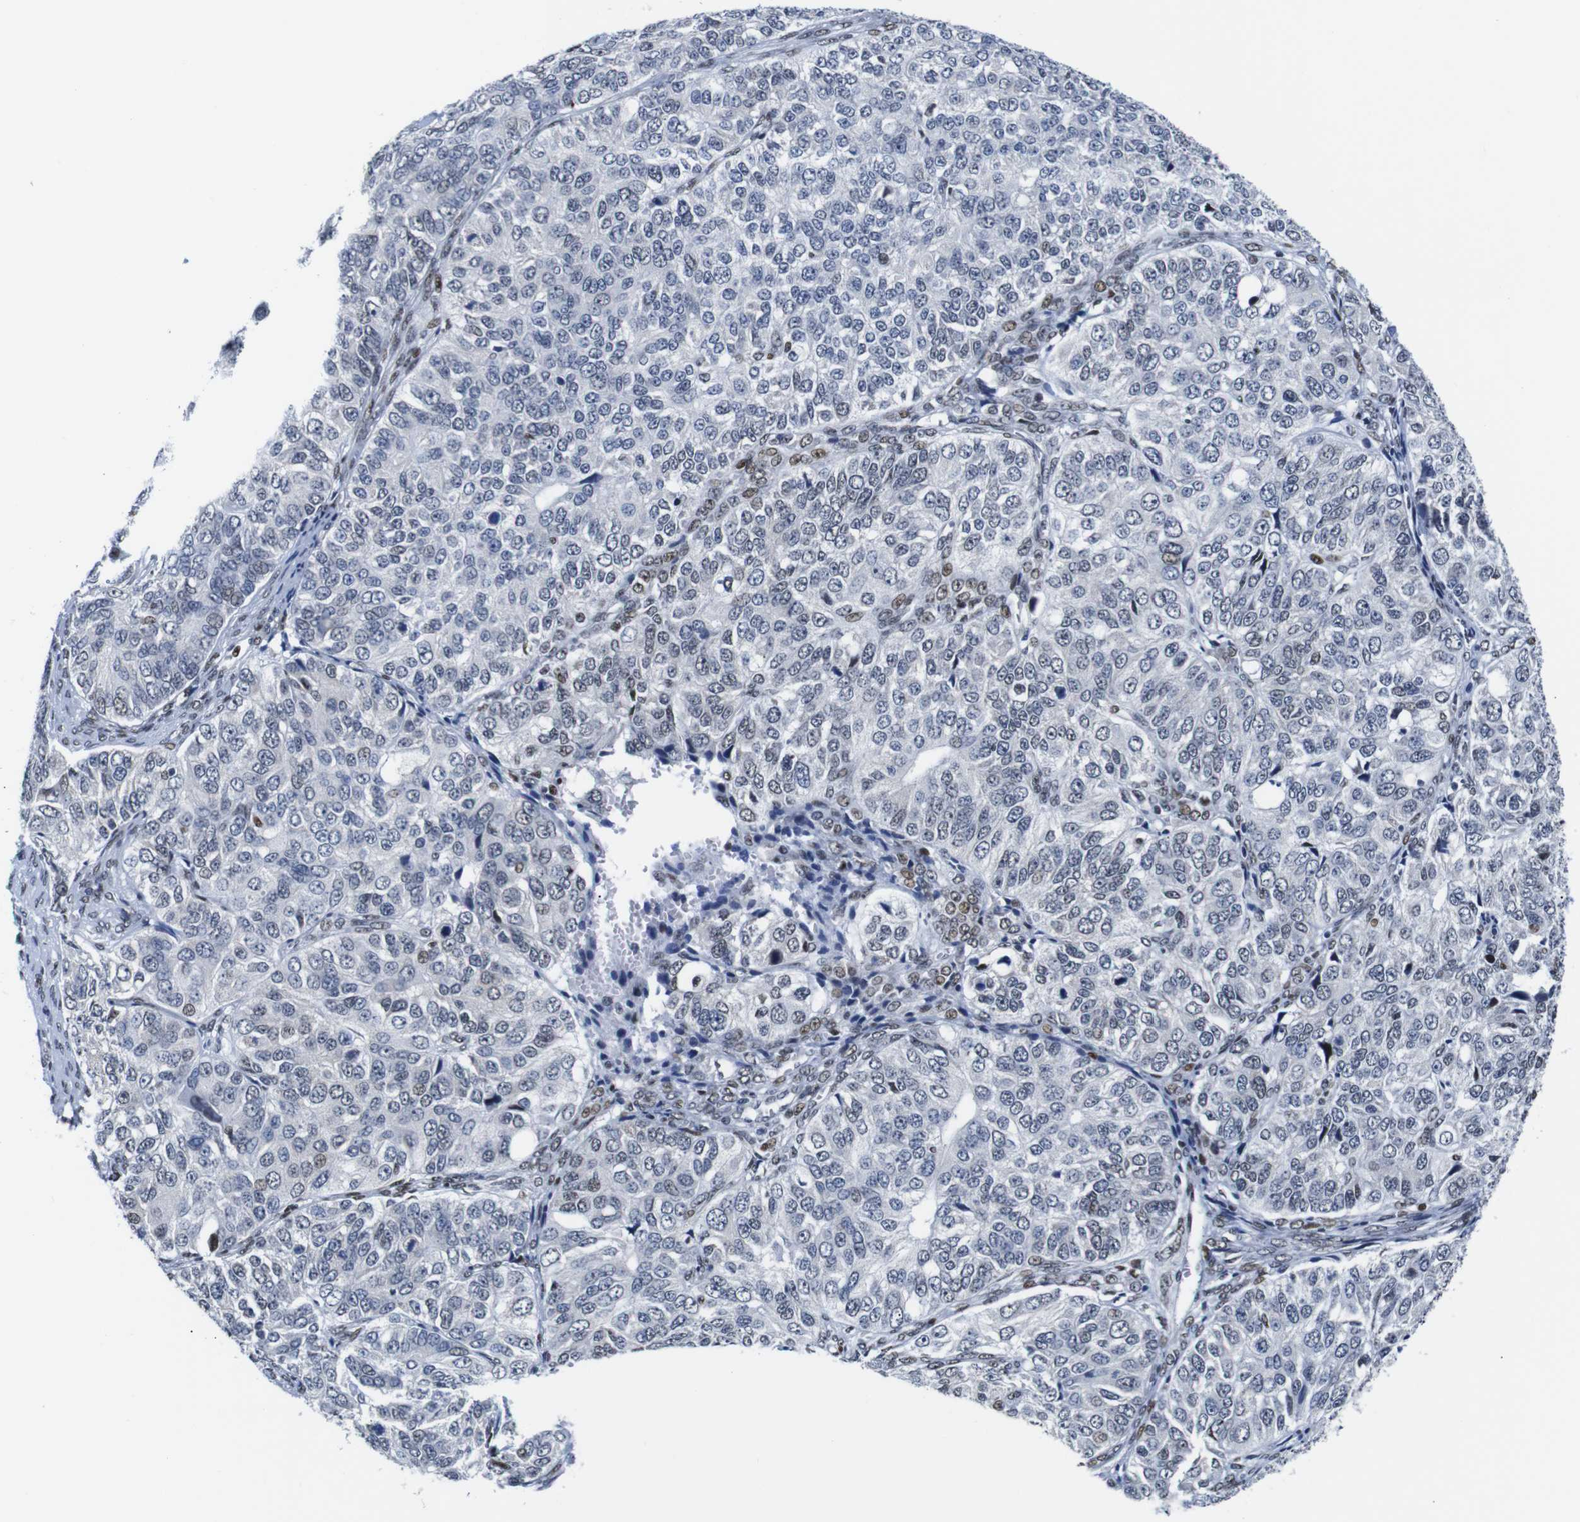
{"staining": {"intensity": "negative", "quantity": "none", "location": "none"}, "tissue": "ovarian cancer", "cell_type": "Tumor cells", "image_type": "cancer", "snomed": [{"axis": "morphology", "description": "Carcinoma, endometroid"}, {"axis": "topography", "description": "Ovary"}], "caption": "High power microscopy image of an immunohistochemistry (IHC) photomicrograph of ovarian endometroid carcinoma, revealing no significant expression in tumor cells.", "gene": "GATA6", "patient": {"sex": "female", "age": 51}}